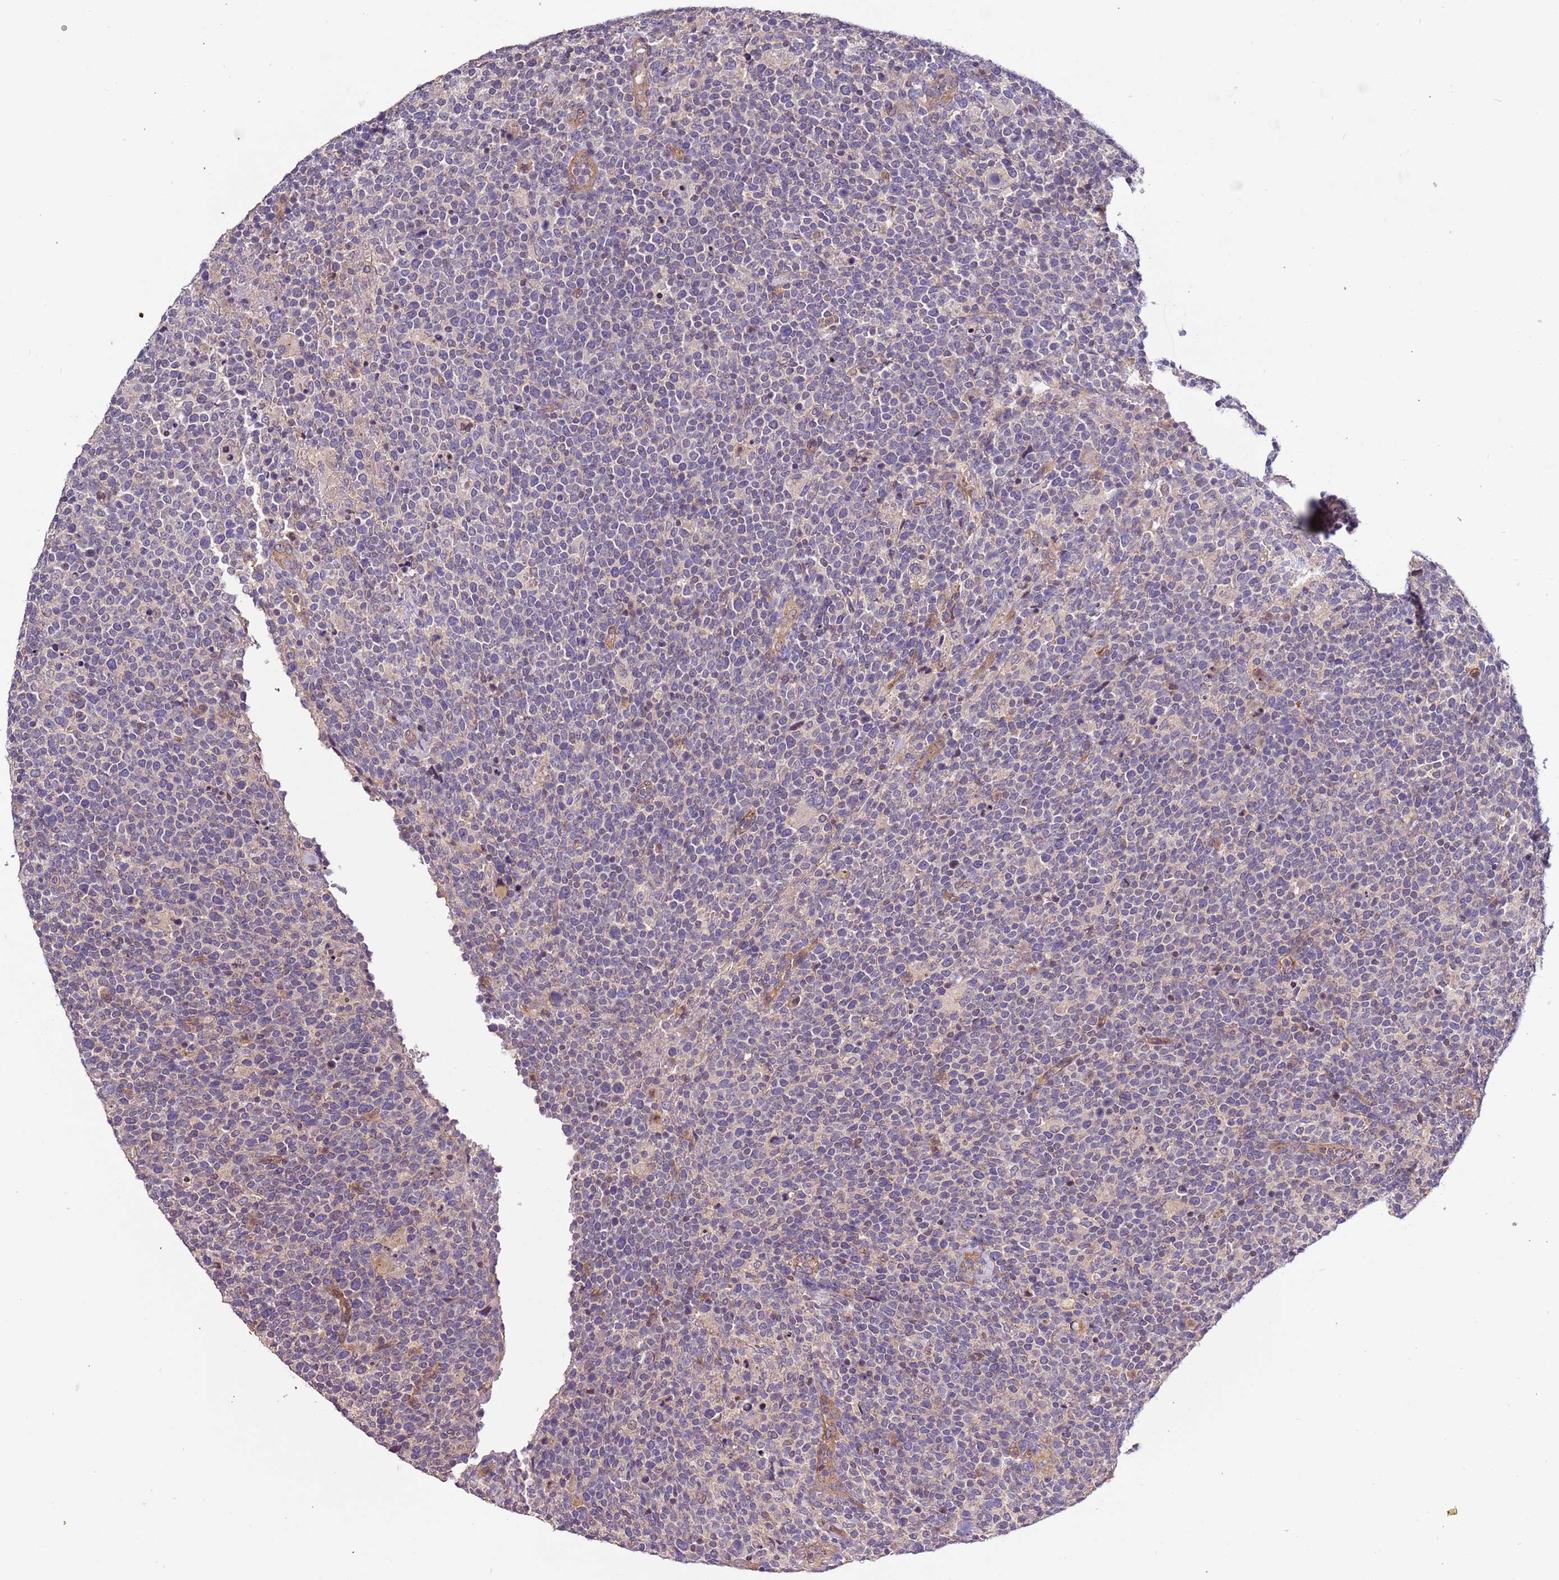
{"staining": {"intensity": "negative", "quantity": "none", "location": "none"}, "tissue": "lymphoma", "cell_type": "Tumor cells", "image_type": "cancer", "snomed": [{"axis": "morphology", "description": "Malignant lymphoma, non-Hodgkin's type, High grade"}, {"axis": "topography", "description": "Lymph node"}], "caption": "Lymphoma was stained to show a protein in brown. There is no significant expression in tumor cells. (Stains: DAB immunohistochemistry with hematoxylin counter stain, Microscopy: brightfield microscopy at high magnification).", "gene": "LAMB4", "patient": {"sex": "male", "age": 61}}